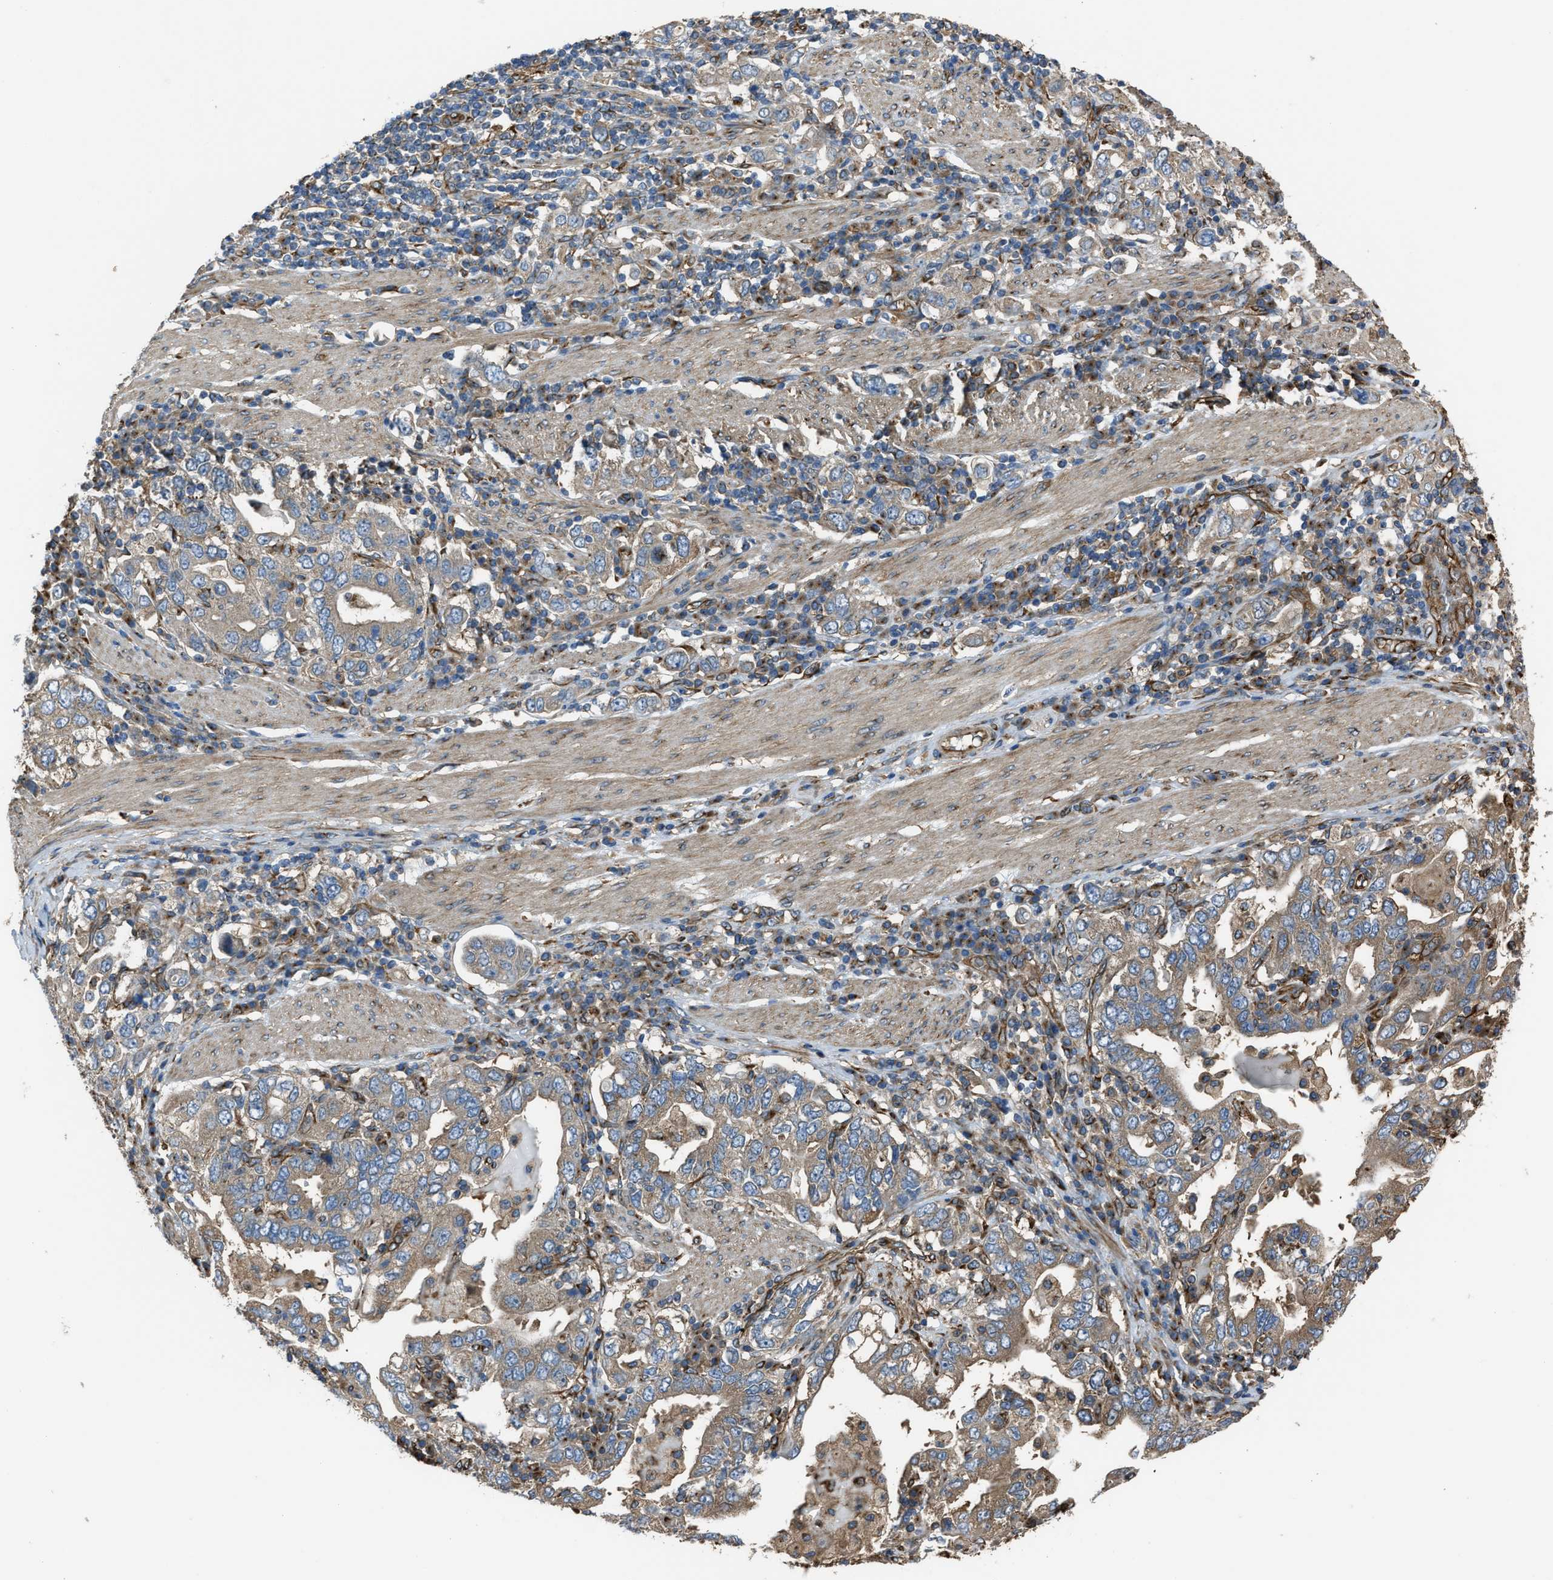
{"staining": {"intensity": "weak", "quantity": "25%-75%", "location": "cytoplasmic/membranous"}, "tissue": "stomach cancer", "cell_type": "Tumor cells", "image_type": "cancer", "snomed": [{"axis": "morphology", "description": "Adenocarcinoma, NOS"}, {"axis": "topography", "description": "Stomach, upper"}], "caption": "This image displays immunohistochemistry (IHC) staining of adenocarcinoma (stomach), with low weak cytoplasmic/membranous staining in about 25%-75% of tumor cells.", "gene": "TRPC1", "patient": {"sex": "male", "age": 62}}